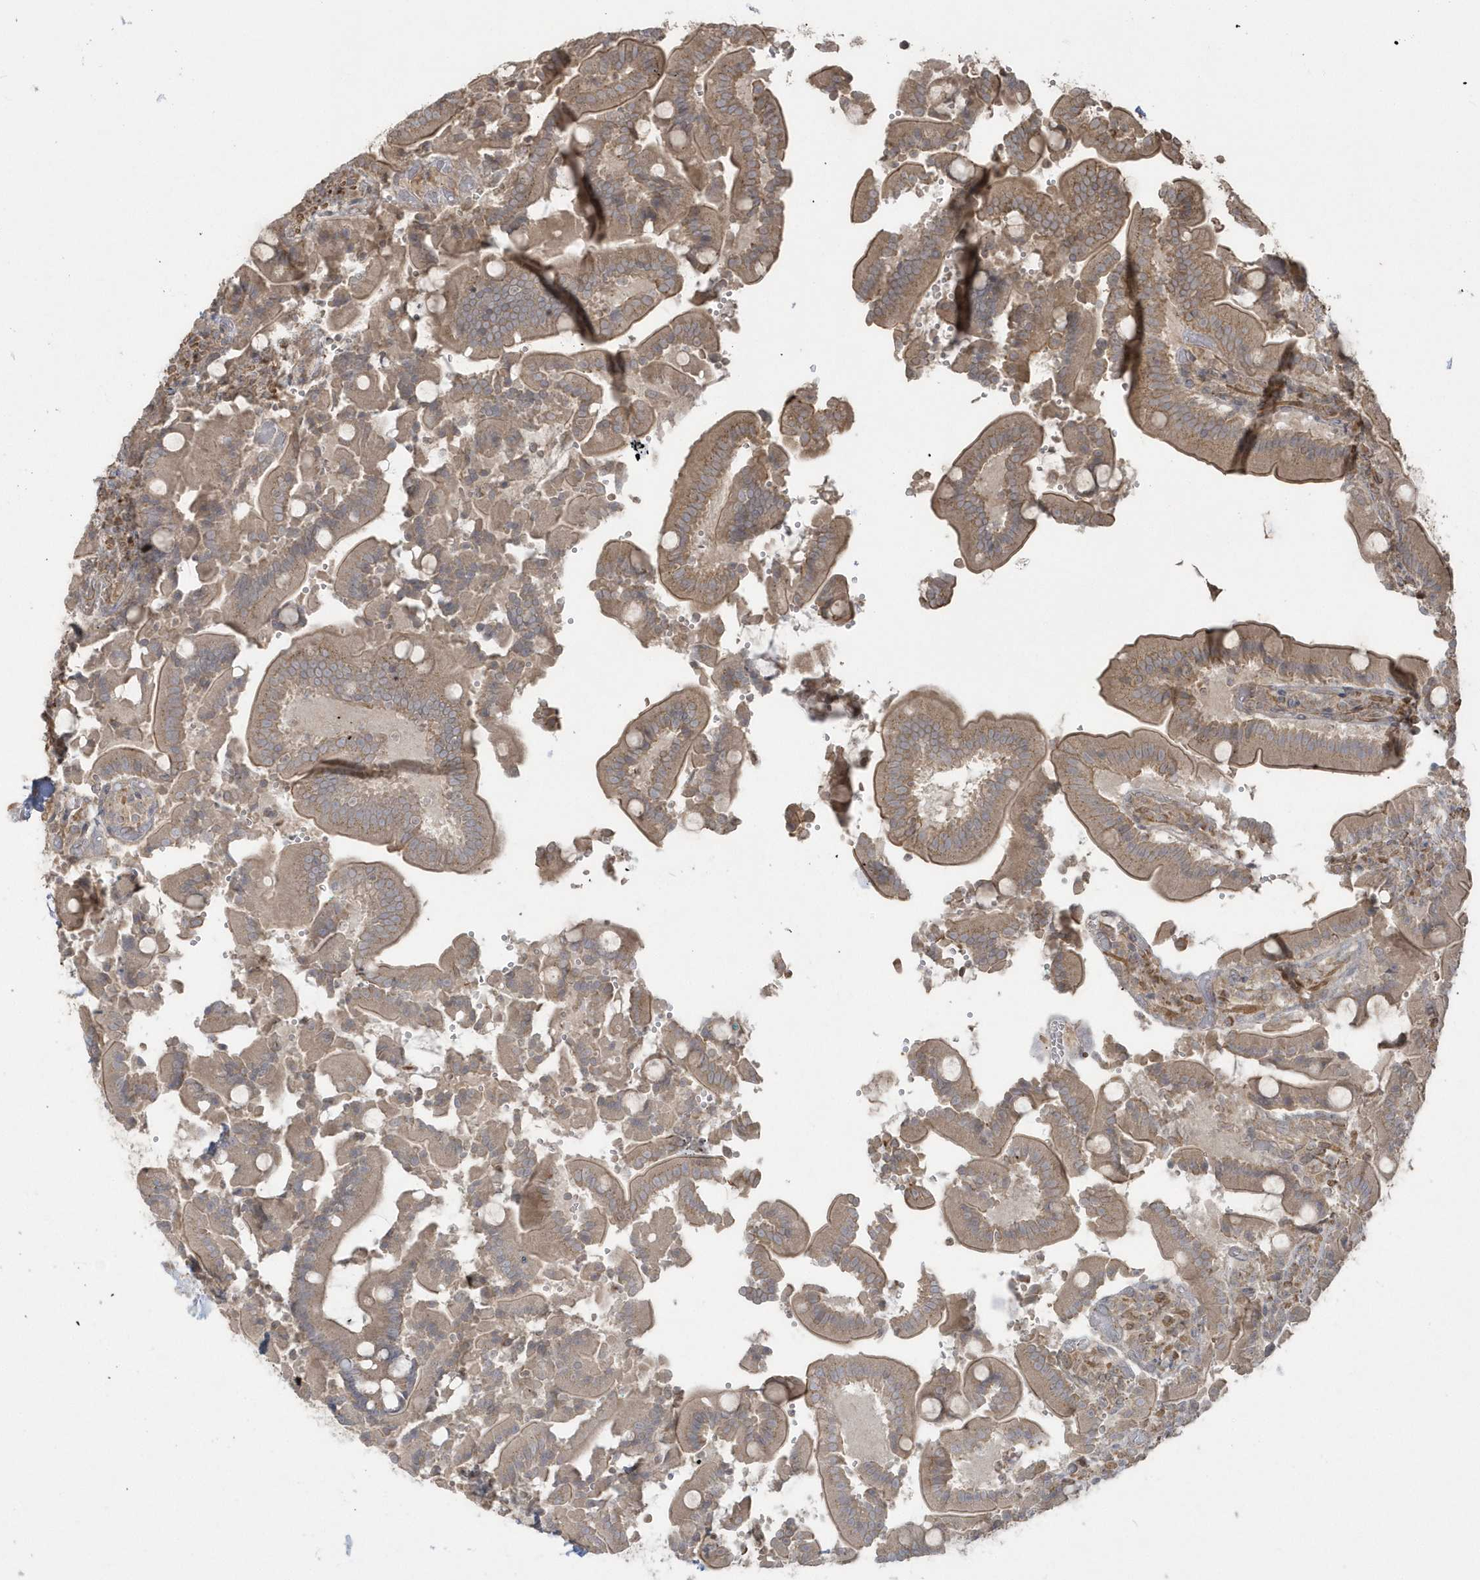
{"staining": {"intensity": "moderate", "quantity": ">75%", "location": "cytoplasmic/membranous"}, "tissue": "duodenum", "cell_type": "Glandular cells", "image_type": "normal", "snomed": [{"axis": "morphology", "description": "Normal tissue, NOS"}, {"axis": "topography", "description": "Duodenum"}], "caption": "Immunohistochemistry histopathology image of benign duodenum stained for a protein (brown), which reveals medium levels of moderate cytoplasmic/membranous positivity in about >75% of glandular cells.", "gene": "ARMC8", "patient": {"sex": "female", "age": 62}}